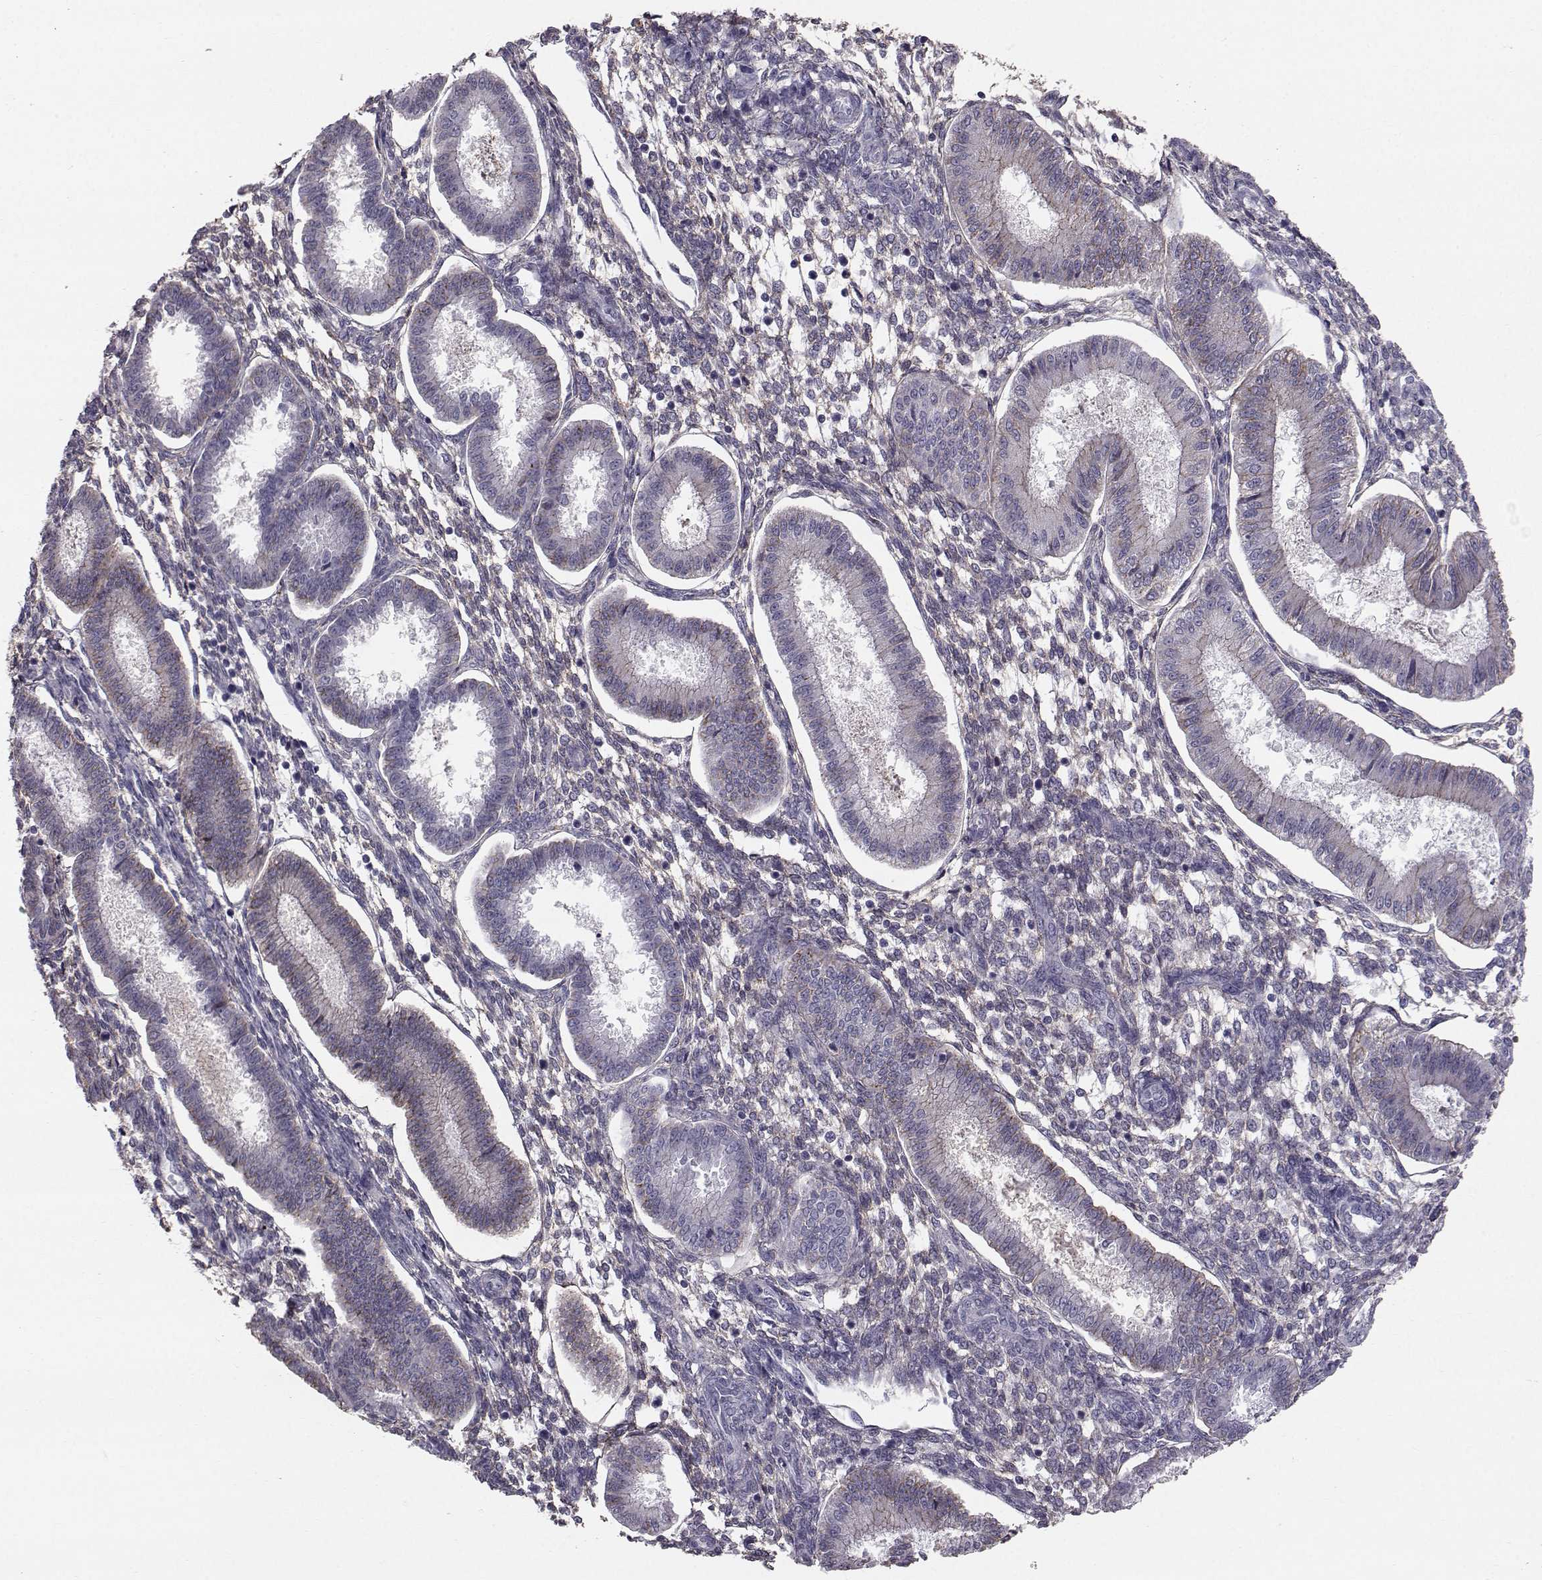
{"staining": {"intensity": "negative", "quantity": "none", "location": "none"}, "tissue": "endometrium", "cell_type": "Cells in endometrial stroma", "image_type": "normal", "snomed": [{"axis": "morphology", "description": "Normal tissue, NOS"}, {"axis": "topography", "description": "Endometrium"}], "caption": "Unremarkable endometrium was stained to show a protein in brown. There is no significant staining in cells in endometrial stroma. (Brightfield microscopy of DAB (3,3'-diaminobenzidine) IHC at high magnification).", "gene": "SPDYE4", "patient": {"sex": "female", "age": 43}}